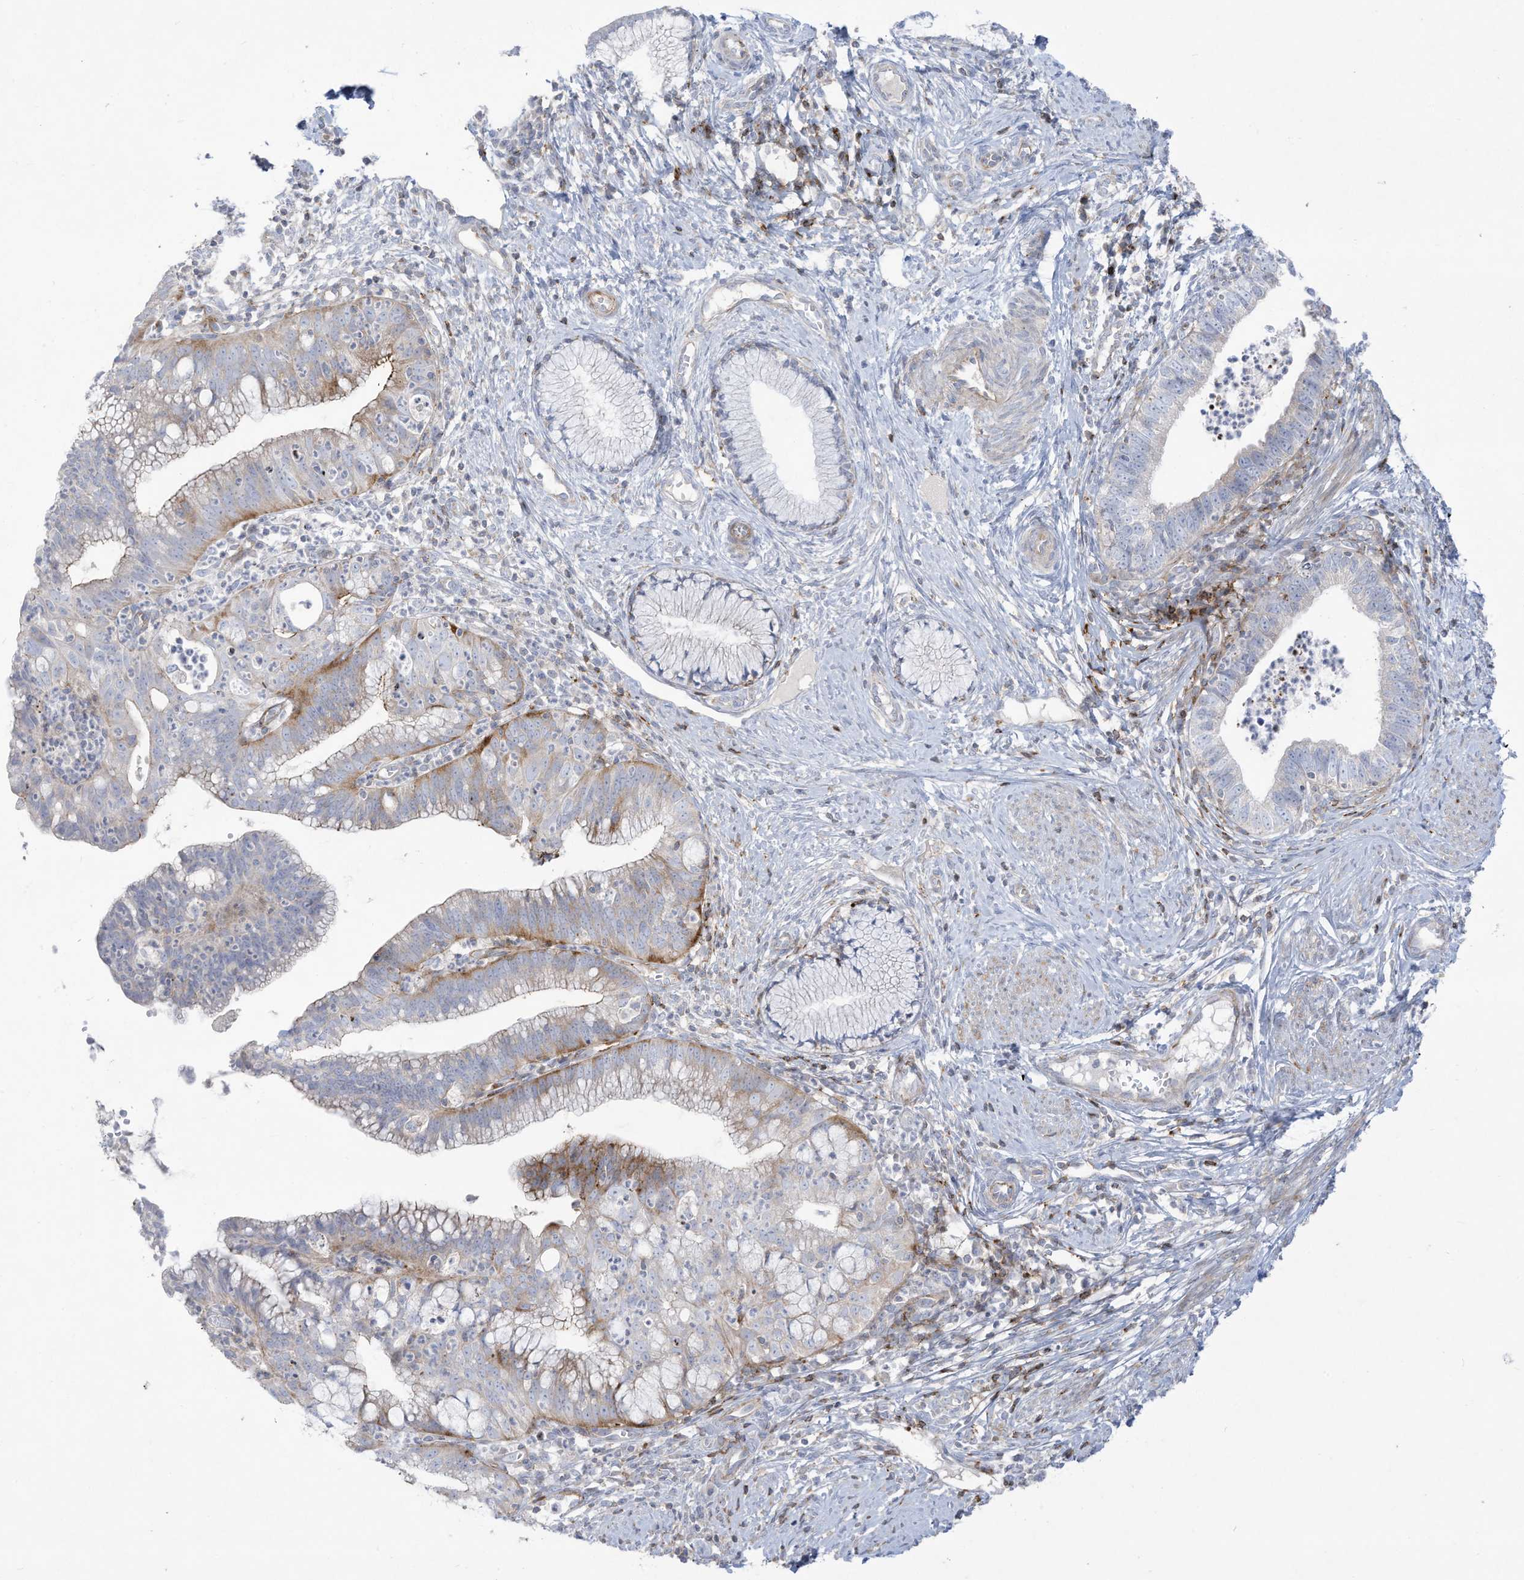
{"staining": {"intensity": "moderate", "quantity": "<25%", "location": "cytoplasmic/membranous"}, "tissue": "cervical cancer", "cell_type": "Tumor cells", "image_type": "cancer", "snomed": [{"axis": "morphology", "description": "Adenocarcinoma, NOS"}, {"axis": "topography", "description": "Cervix"}], "caption": "DAB (3,3'-diaminobenzidine) immunohistochemical staining of cervical cancer reveals moderate cytoplasmic/membranous protein positivity in approximately <25% of tumor cells. Nuclei are stained in blue.", "gene": "THNSL2", "patient": {"sex": "female", "age": 36}}